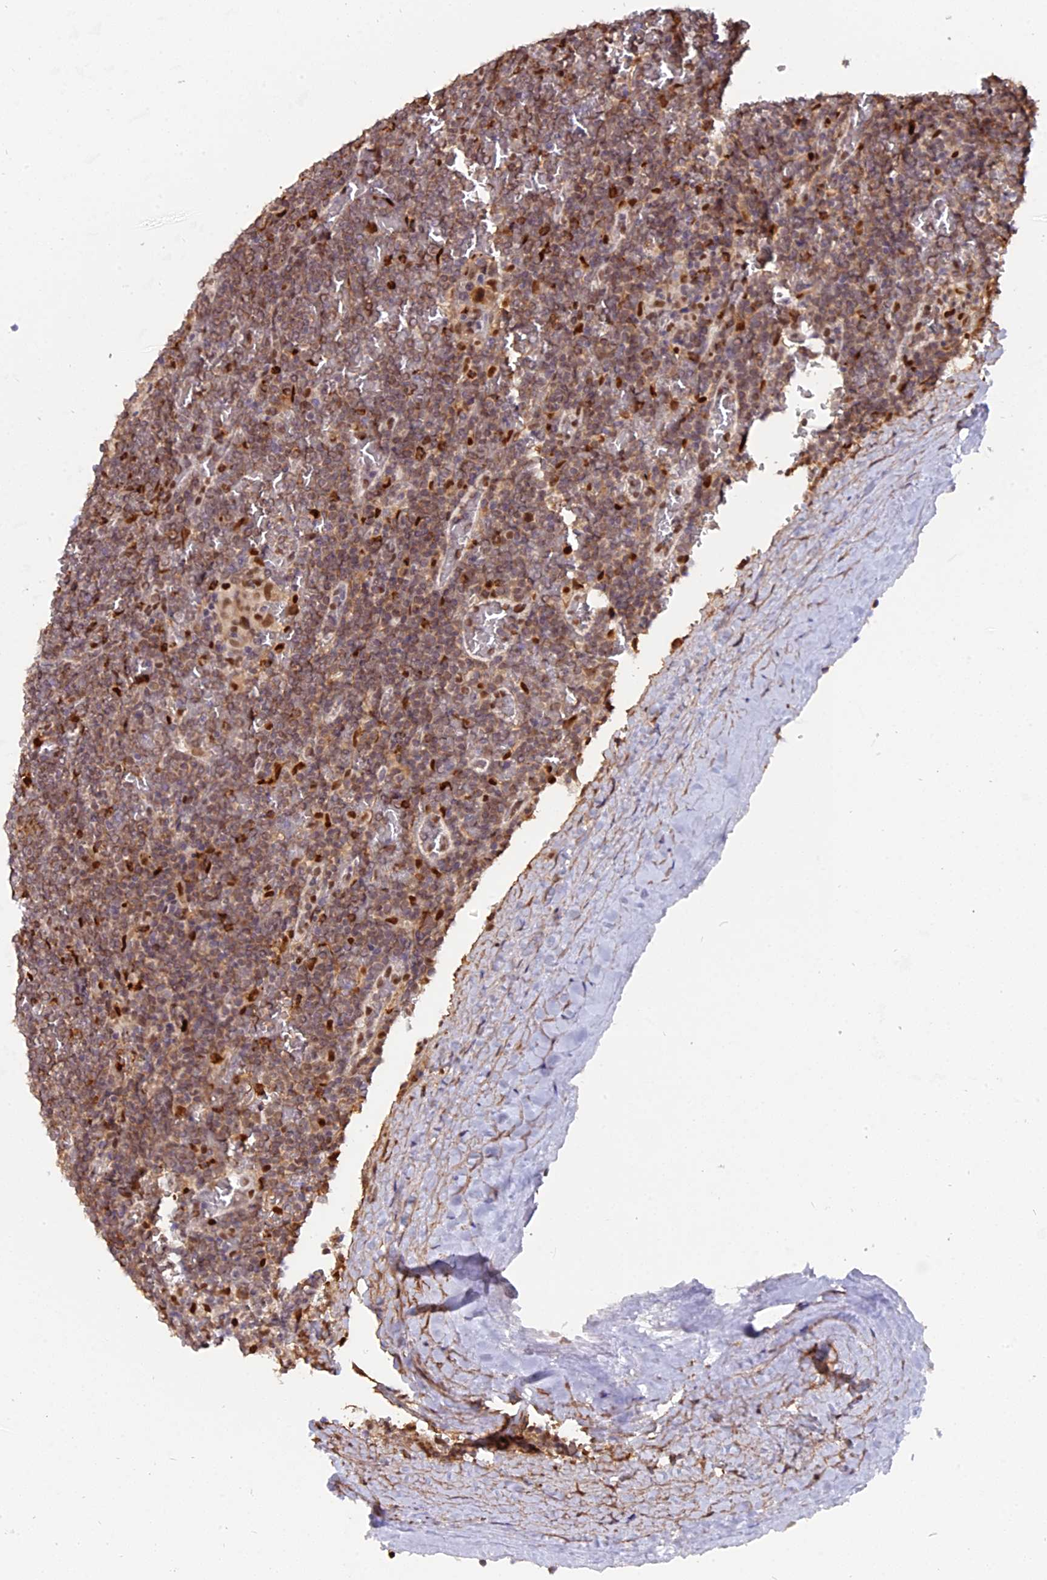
{"staining": {"intensity": "moderate", "quantity": ">75%", "location": "cytoplasmic/membranous,nuclear"}, "tissue": "lymphoma", "cell_type": "Tumor cells", "image_type": "cancer", "snomed": [{"axis": "morphology", "description": "Malignant lymphoma, non-Hodgkin's type, Low grade"}, {"axis": "topography", "description": "Spleen"}], "caption": "Human lymphoma stained with a protein marker exhibits moderate staining in tumor cells.", "gene": "FAM118B", "patient": {"sex": "female", "age": 19}}